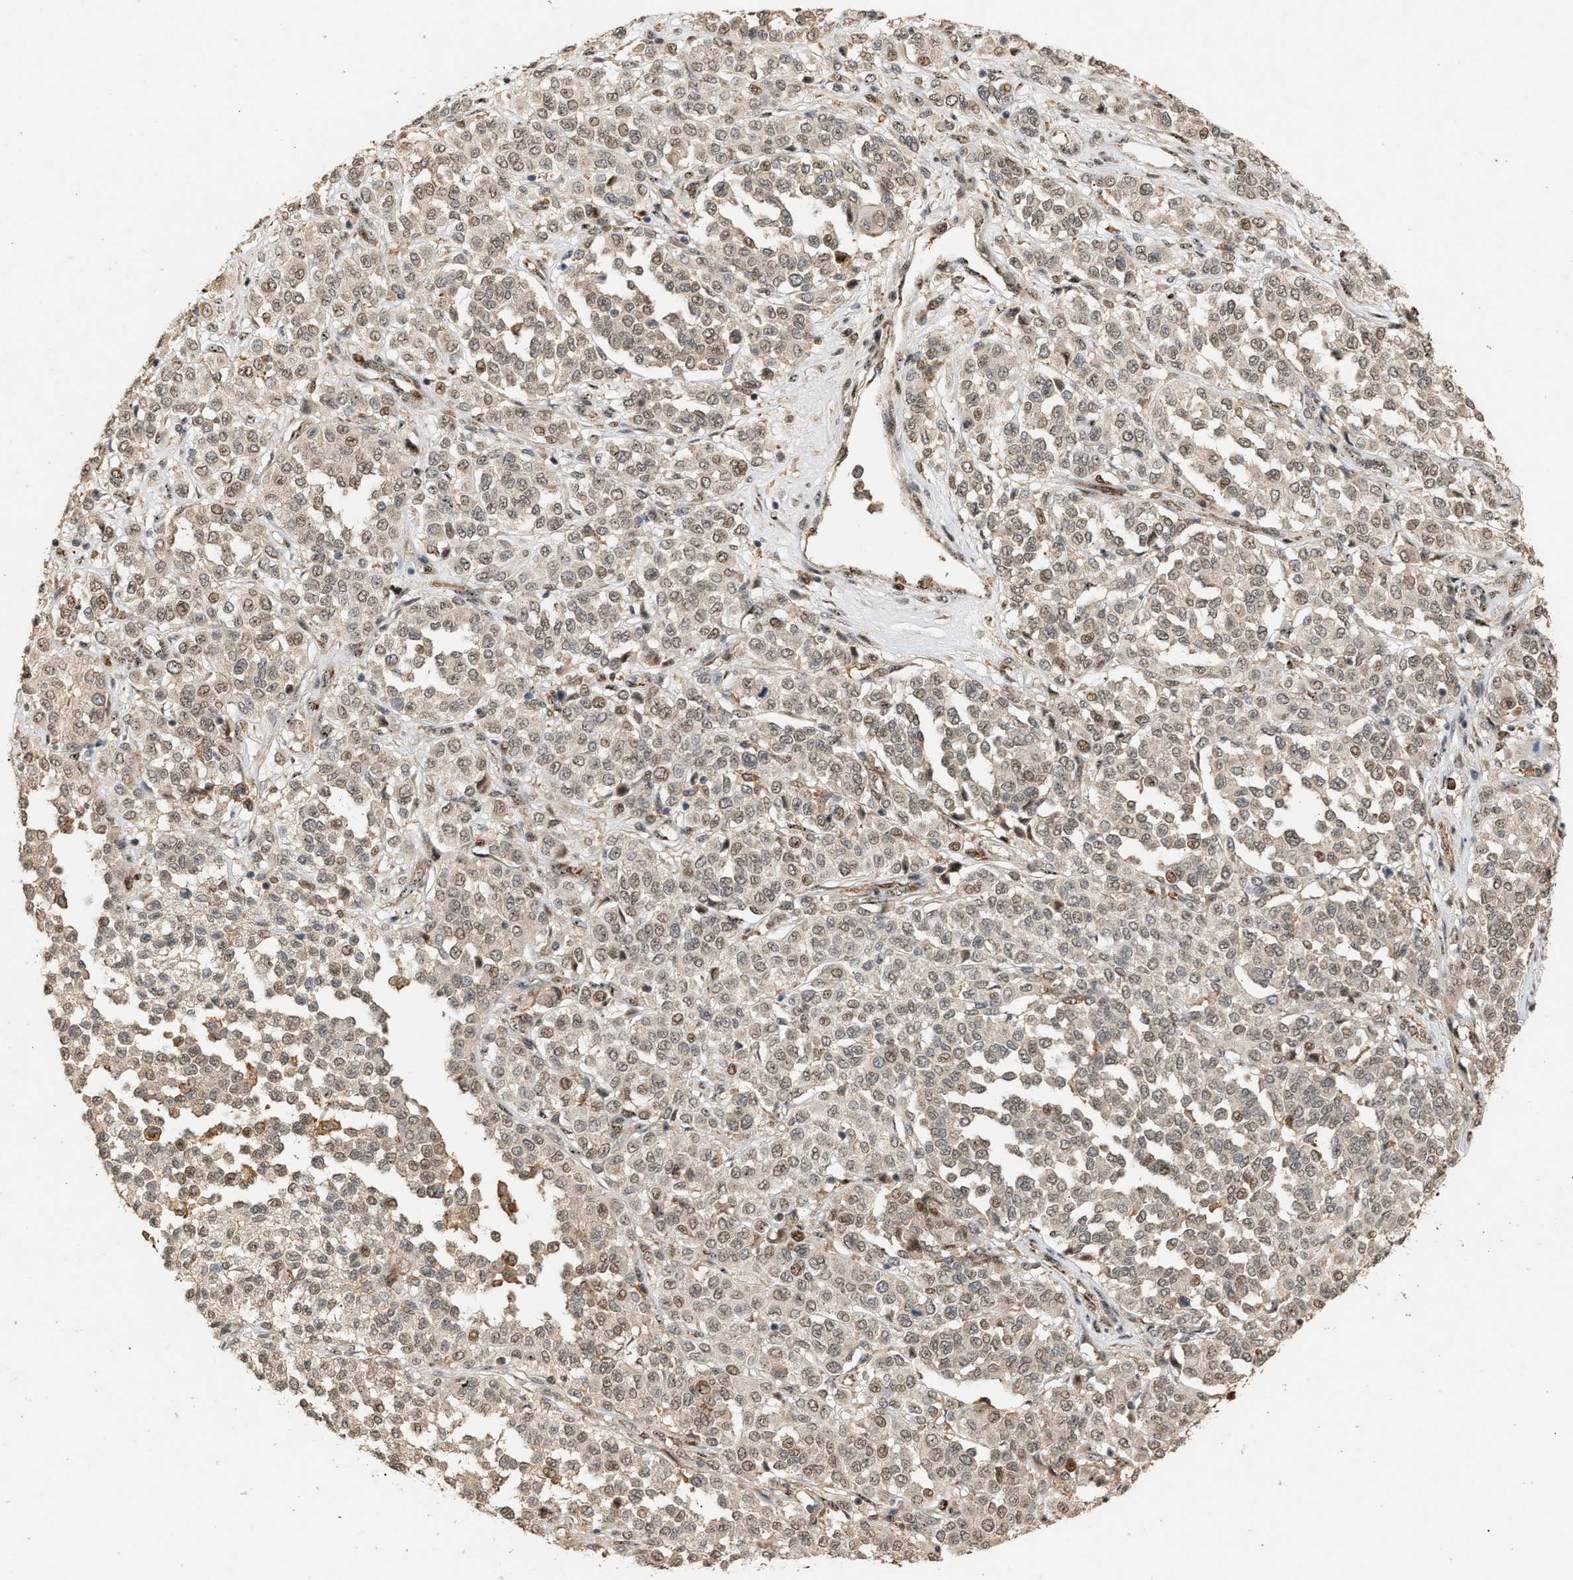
{"staining": {"intensity": "weak", "quantity": ">75%", "location": "nuclear"}, "tissue": "melanoma", "cell_type": "Tumor cells", "image_type": "cancer", "snomed": [{"axis": "morphology", "description": "Malignant melanoma, Metastatic site"}, {"axis": "topography", "description": "Pancreas"}], "caption": "IHC (DAB (3,3'-diaminobenzidine)) staining of human malignant melanoma (metastatic site) demonstrates weak nuclear protein staining in about >75% of tumor cells.", "gene": "ZFAND5", "patient": {"sex": "female", "age": 30}}